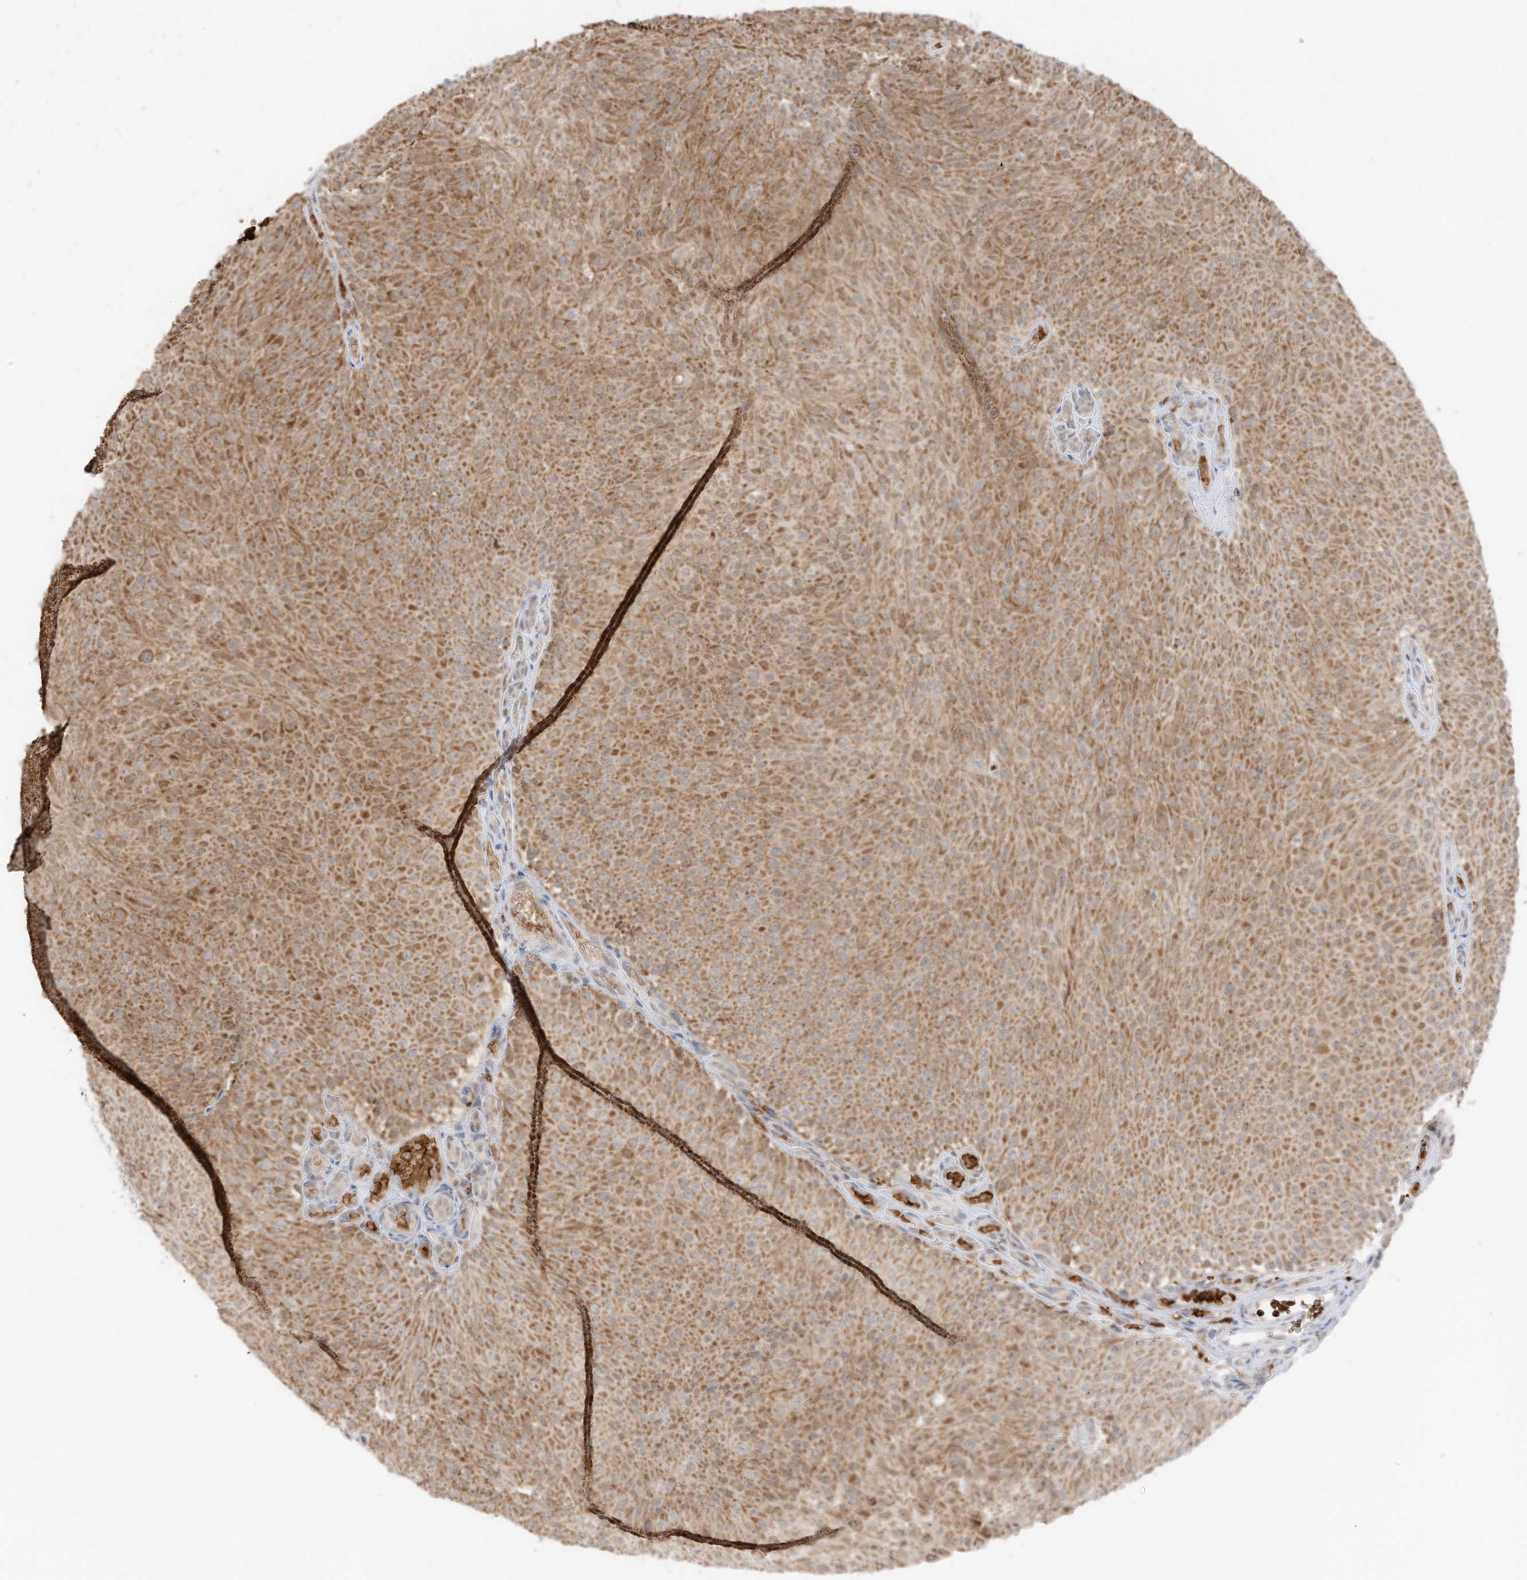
{"staining": {"intensity": "moderate", "quantity": ">75%", "location": "cytoplasmic/membranous"}, "tissue": "urothelial cancer", "cell_type": "Tumor cells", "image_type": "cancer", "snomed": [{"axis": "morphology", "description": "Urothelial carcinoma, Low grade"}, {"axis": "topography", "description": "Urinary bladder"}], "caption": "Urothelial cancer tissue shows moderate cytoplasmic/membranous expression in about >75% of tumor cells (Stains: DAB in brown, nuclei in blue, Microscopy: brightfield microscopy at high magnification).", "gene": "MTUS2", "patient": {"sex": "male", "age": 78}}